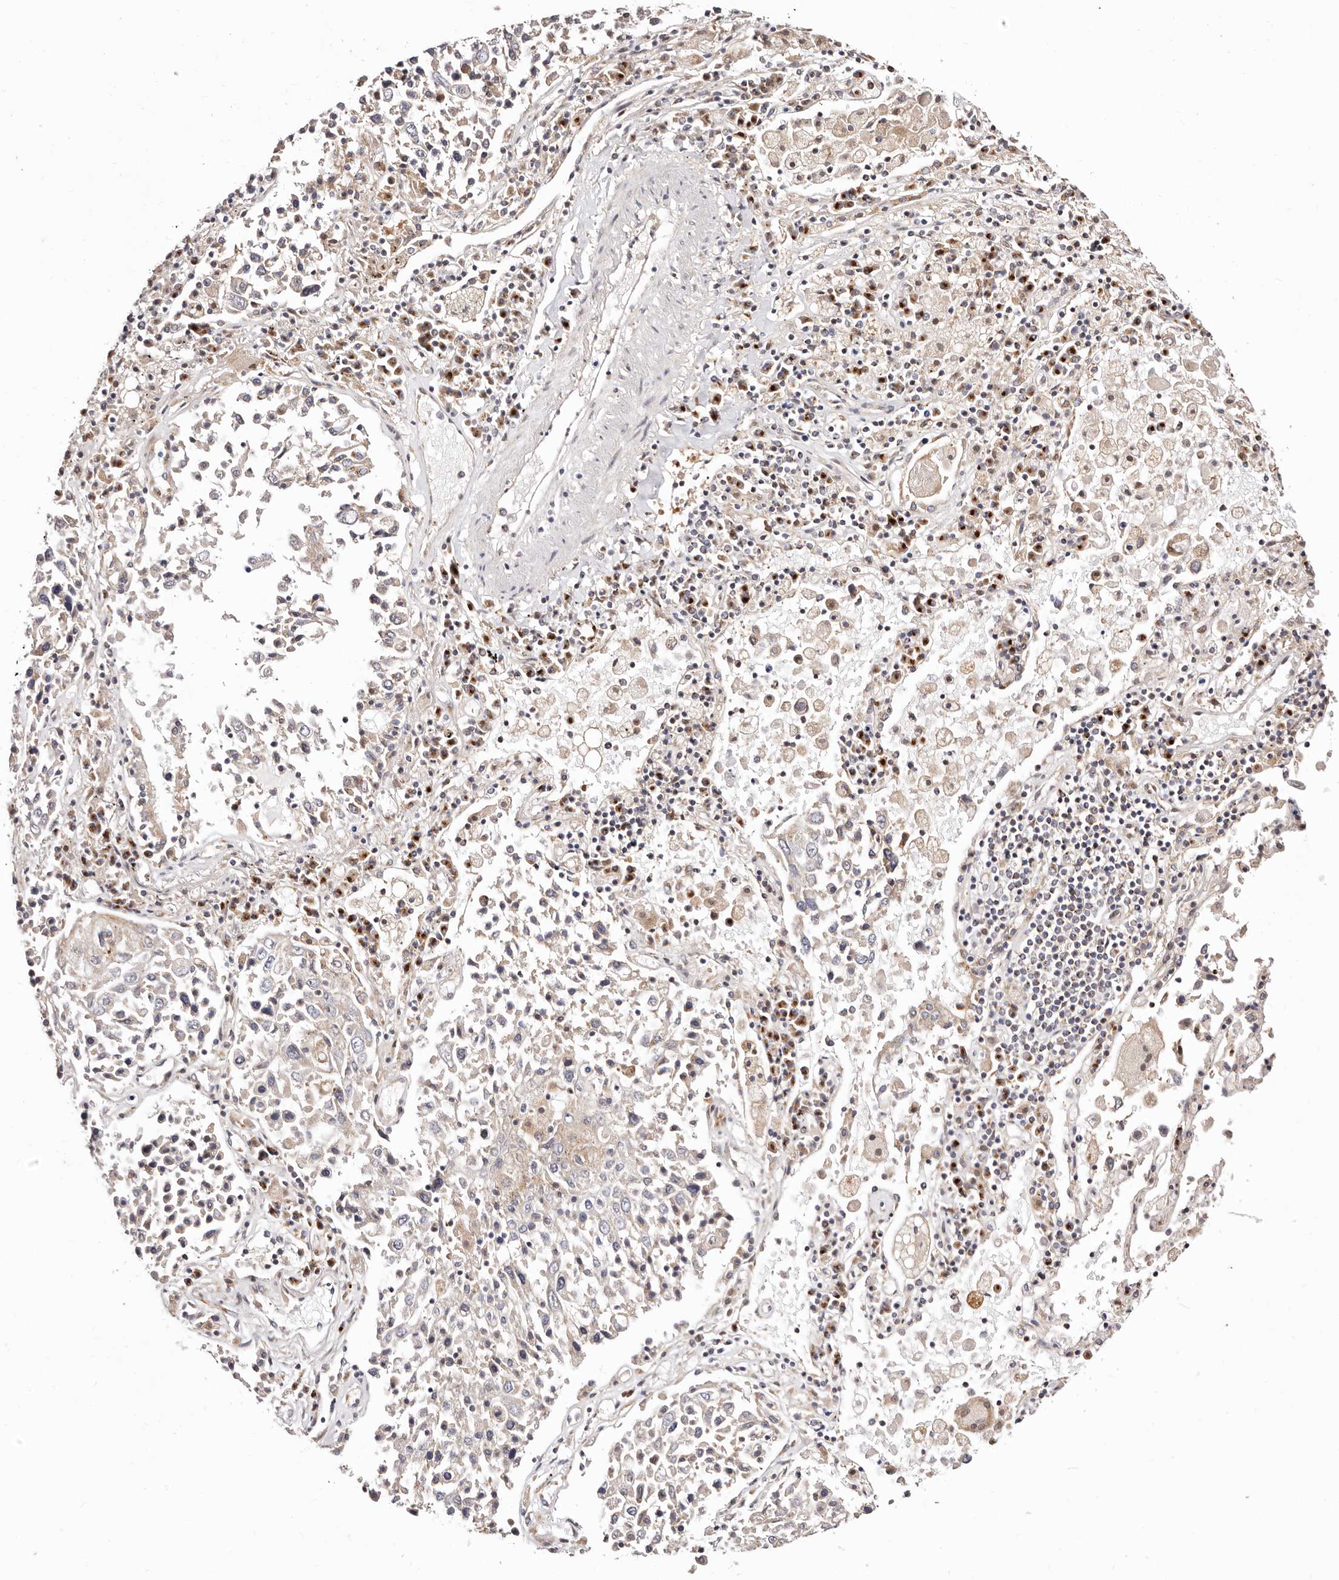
{"staining": {"intensity": "negative", "quantity": "none", "location": "none"}, "tissue": "lung cancer", "cell_type": "Tumor cells", "image_type": "cancer", "snomed": [{"axis": "morphology", "description": "Squamous cell carcinoma, NOS"}, {"axis": "topography", "description": "Lung"}], "caption": "Human squamous cell carcinoma (lung) stained for a protein using immunohistochemistry (IHC) reveals no staining in tumor cells.", "gene": "MAPK6", "patient": {"sex": "male", "age": 65}}